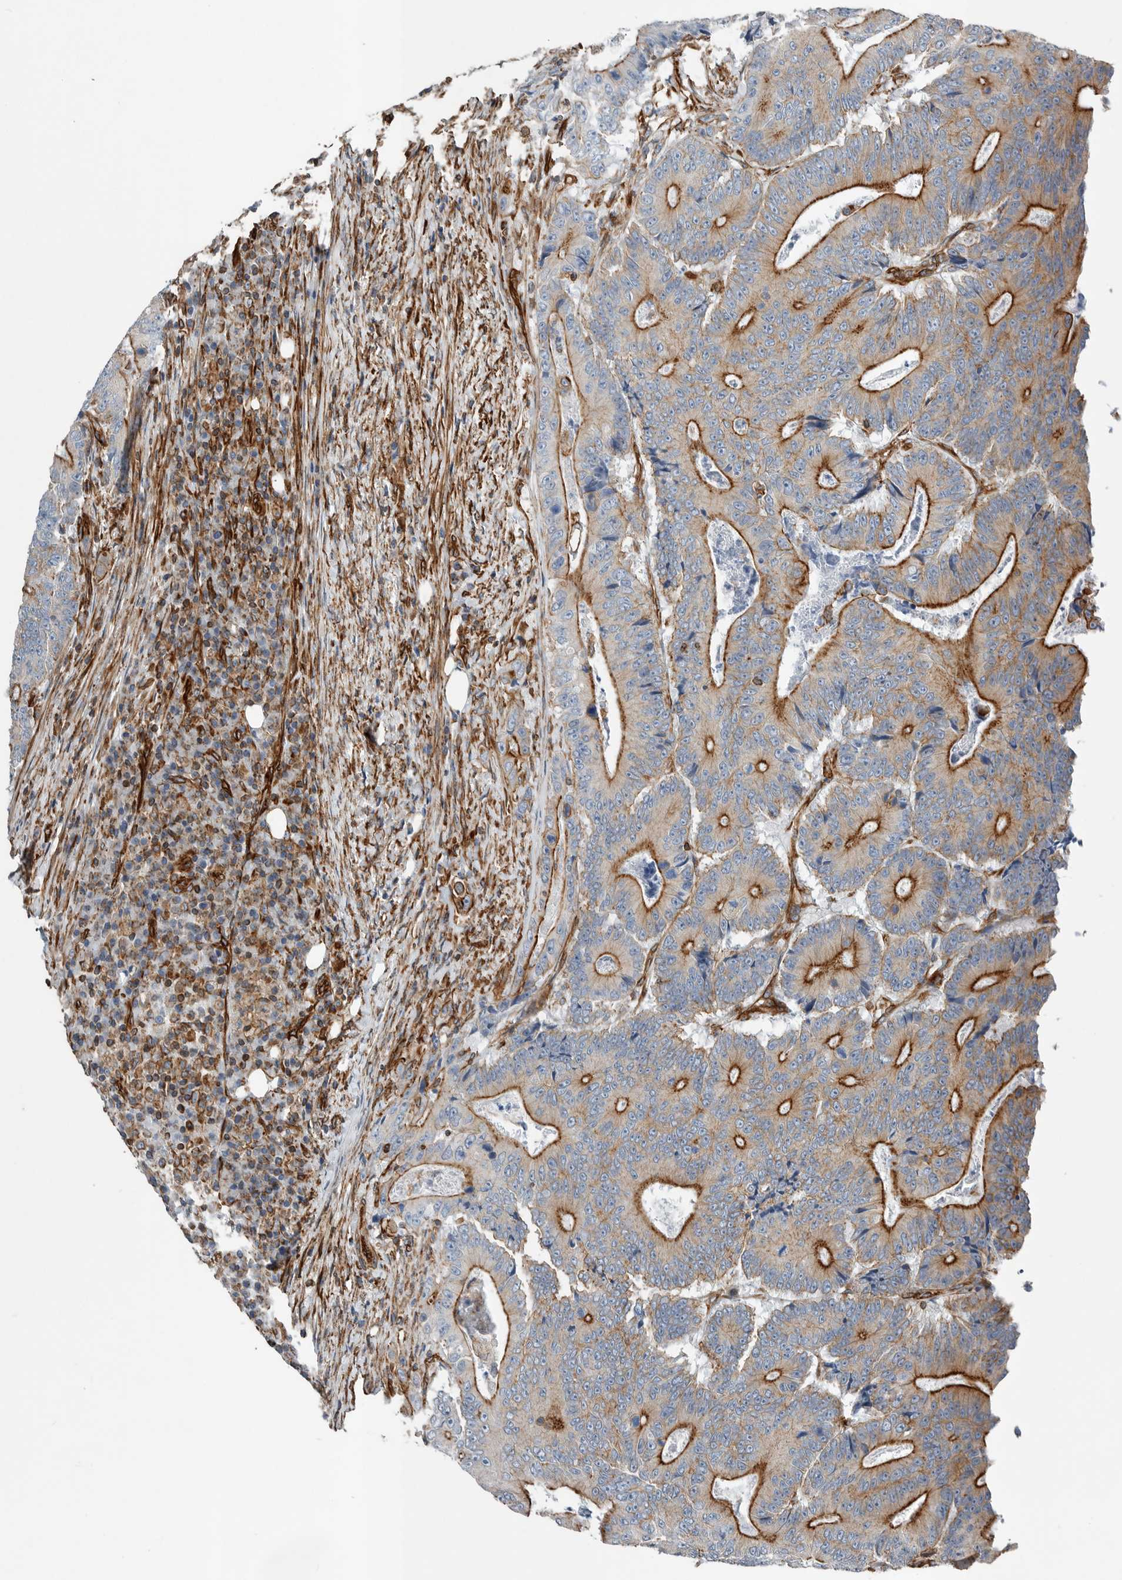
{"staining": {"intensity": "strong", "quantity": "25%-75%", "location": "cytoplasmic/membranous"}, "tissue": "colorectal cancer", "cell_type": "Tumor cells", "image_type": "cancer", "snomed": [{"axis": "morphology", "description": "Adenocarcinoma, NOS"}, {"axis": "topography", "description": "Colon"}], "caption": "Immunohistochemical staining of human colorectal cancer (adenocarcinoma) displays high levels of strong cytoplasmic/membranous protein staining in about 25%-75% of tumor cells.", "gene": "PLEC", "patient": {"sex": "male", "age": 83}}